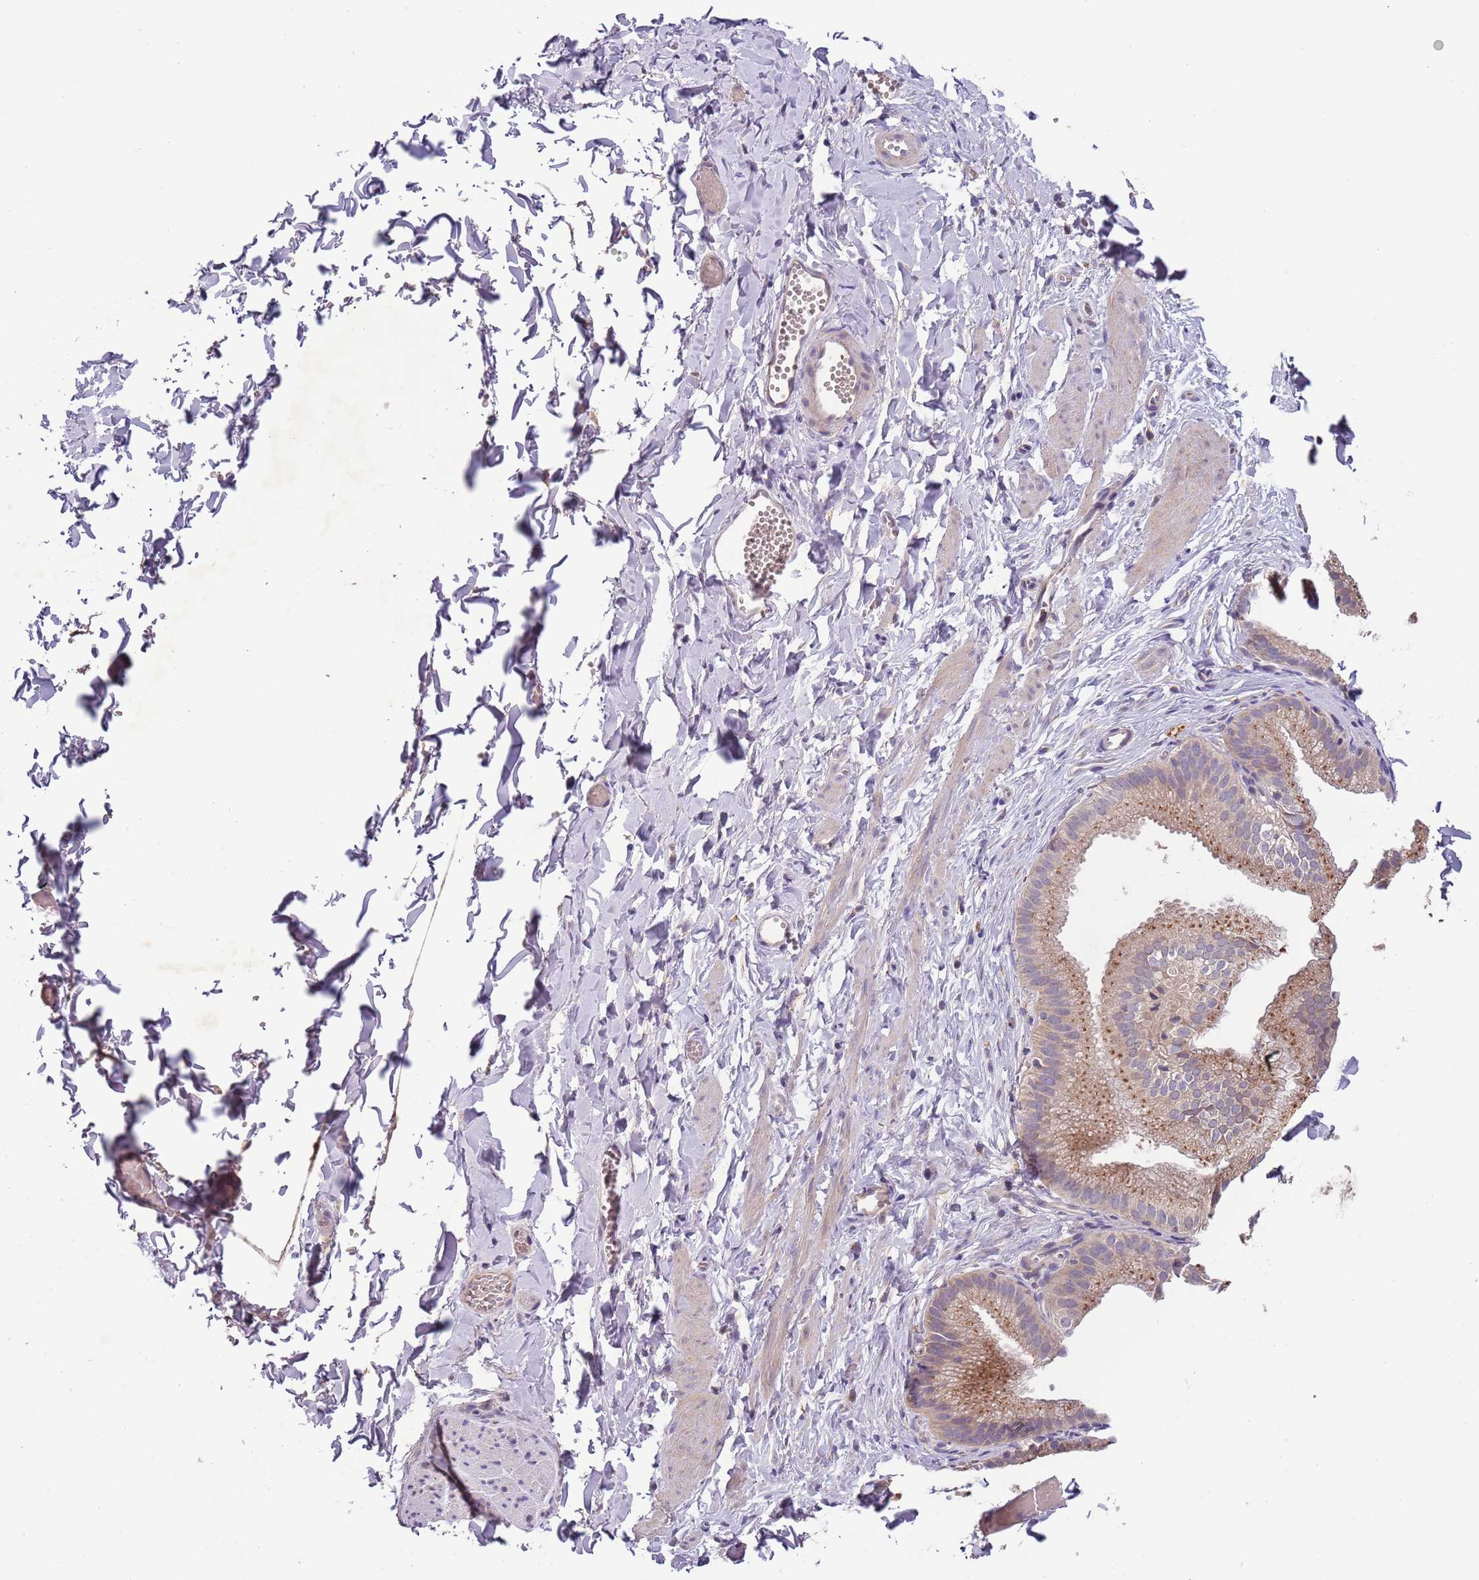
{"staining": {"intensity": "negative", "quantity": "none", "location": "none"}, "tissue": "adipose tissue", "cell_type": "Adipocytes", "image_type": "normal", "snomed": [{"axis": "morphology", "description": "Normal tissue, NOS"}, {"axis": "topography", "description": "Gallbladder"}, {"axis": "topography", "description": "Peripheral nerve tissue"}], "caption": "Immunohistochemistry (IHC) micrograph of unremarkable adipose tissue: adipose tissue stained with DAB reveals no significant protein staining in adipocytes.", "gene": "FECH", "patient": {"sex": "male", "age": 38}}